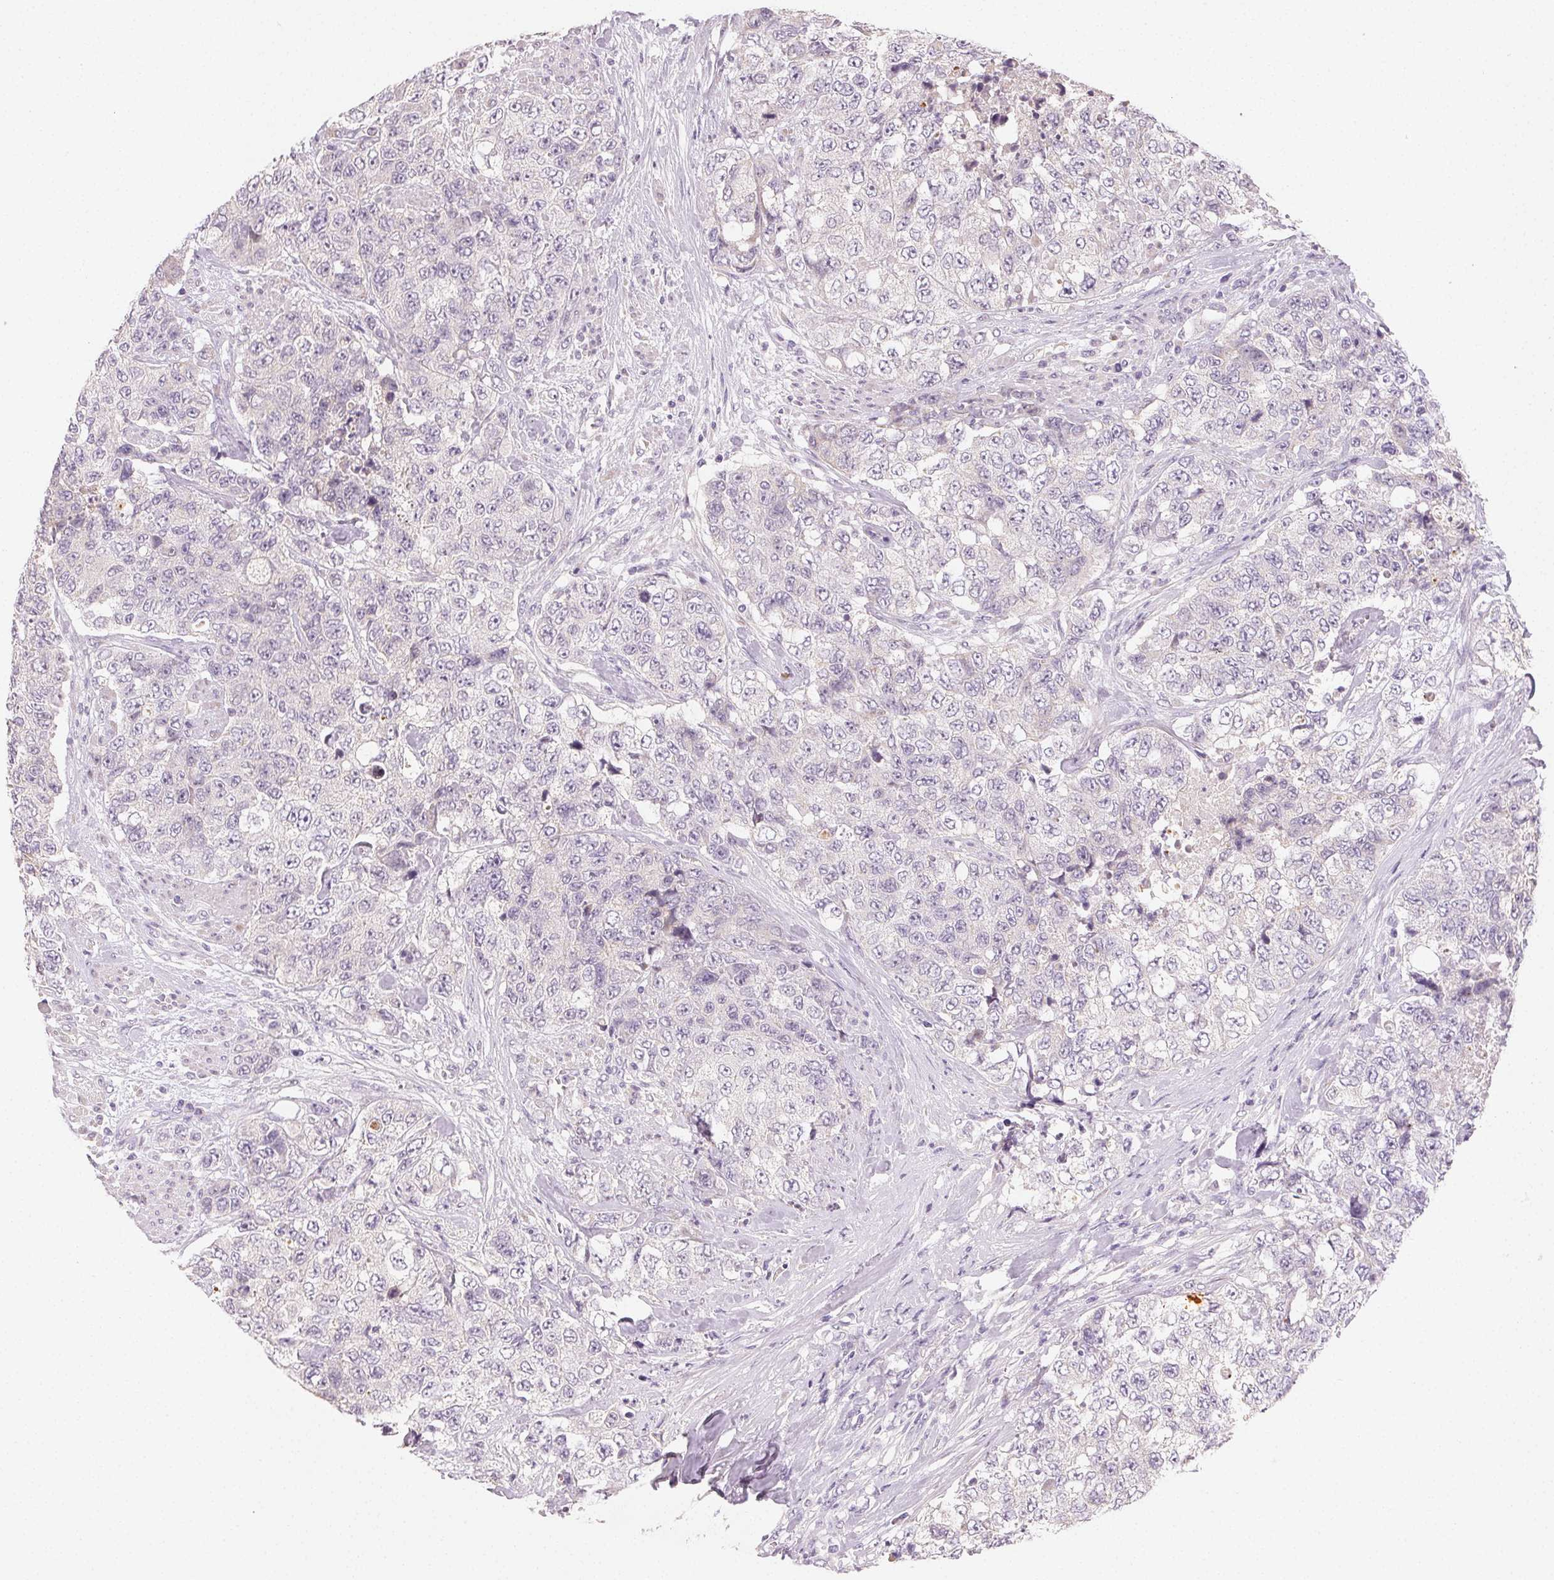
{"staining": {"intensity": "negative", "quantity": "none", "location": "none"}, "tissue": "urothelial cancer", "cell_type": "Tumor cells", "image_type": "cancer", "snomed": [{"axis": "morphology", "description": "Urothelial carcinoma, High grade"}, {"axis": "topography", "description": "Urinary bladder"}], "caption": "High power microscopy micrograph of an IHC image of urothelial cancer, revealing no significant expression in tumor cells.", "gene": "MYBL1", "patient": {"sex": "female", "age": 78}}